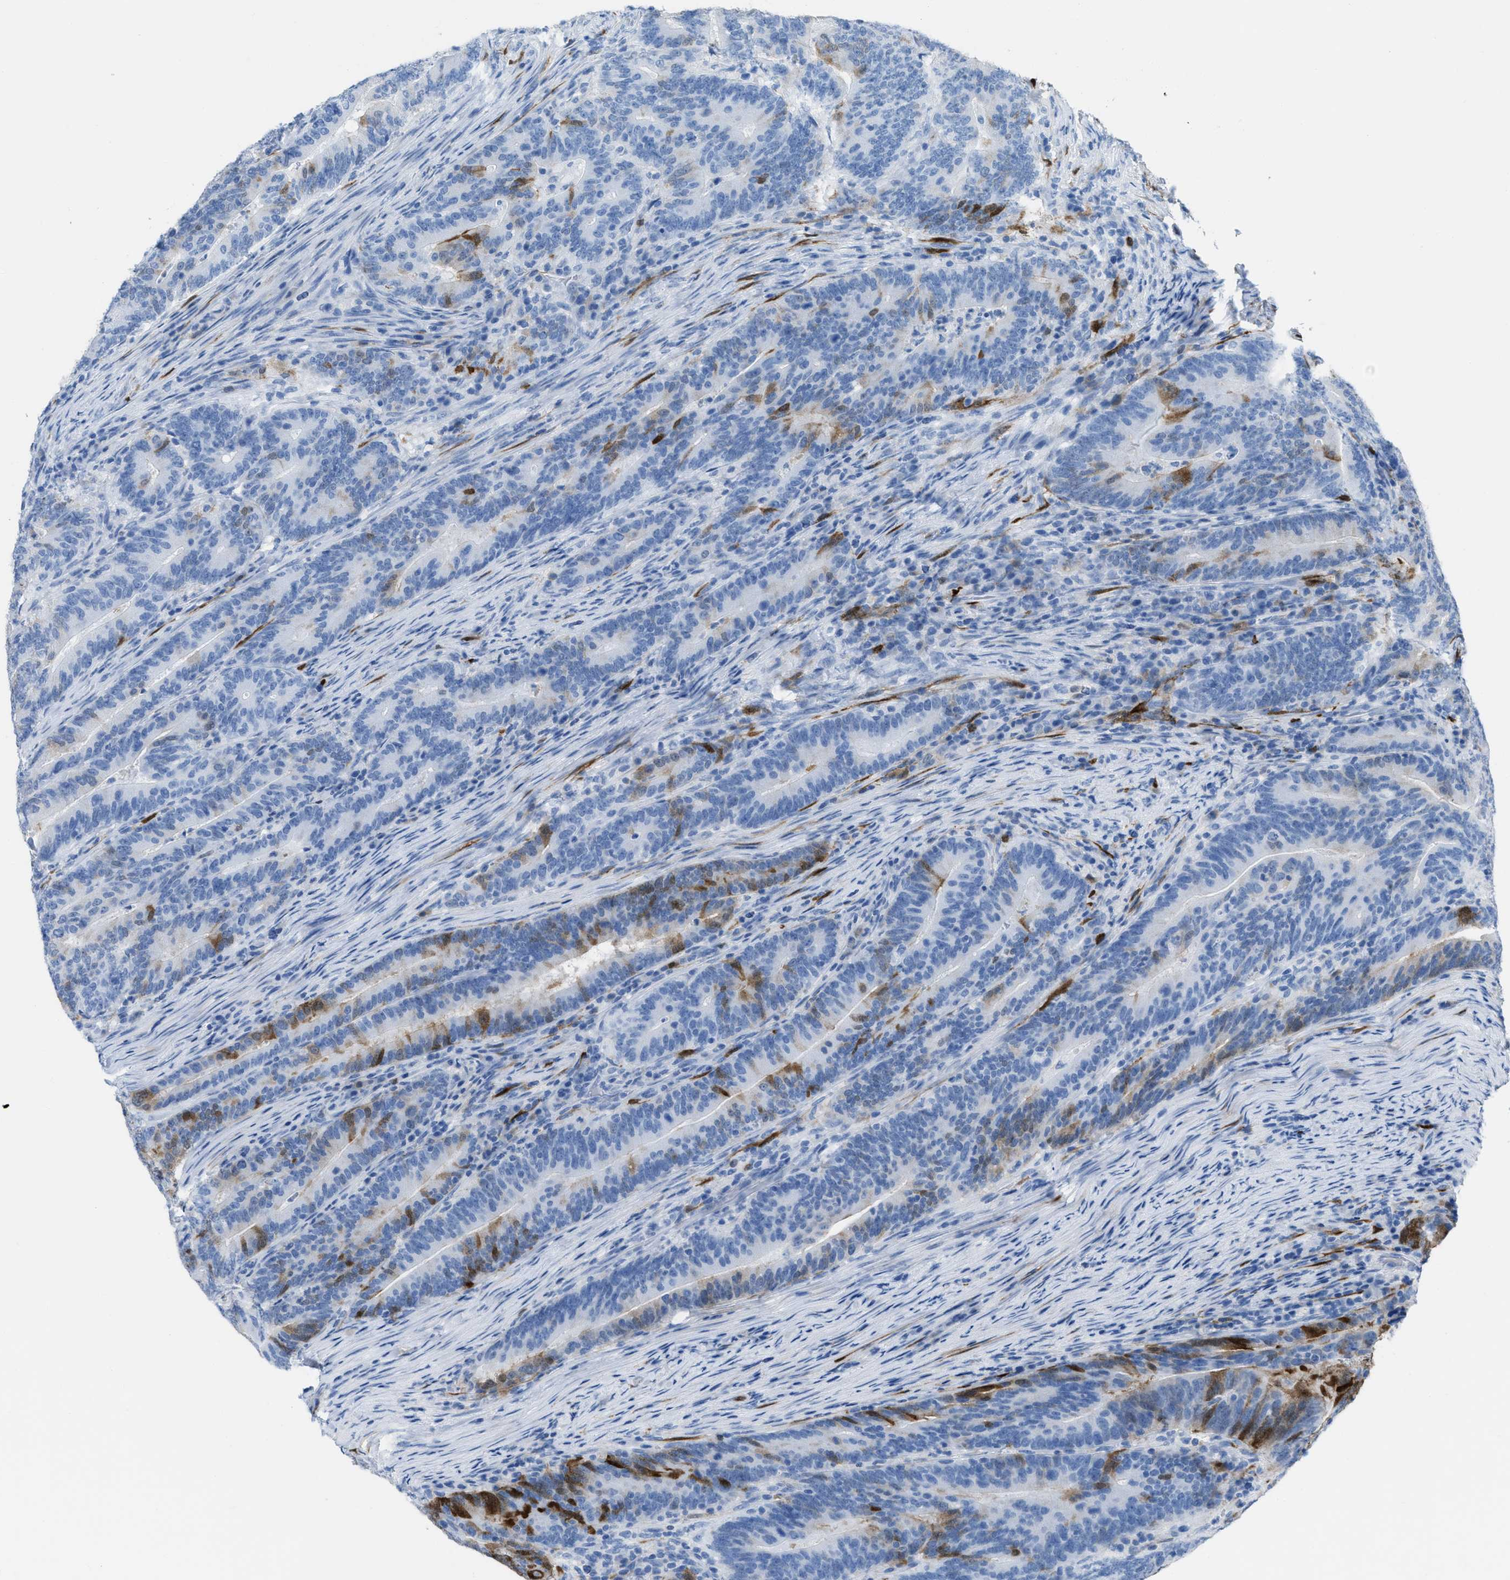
{"staining": {"intensity": "moderate", "quantity": "25%-75%", "location": "cytoplasmic/membranous,nuclear"}, "tissue": "colorectal cancer", "cell_type": "Tumor cells", "image_type": "cancer", "snomed": [{"axis": "morphology", "description": "Adenocarcinoma, NOS"}, {"axis": "topography", "description": "Colon"}], "caption": "Protein expression analysis of colorectal adenocarcinoma displays moderate cytoplasmic/membranous and nuclear expression in about 25%-75% of tumor cells.", "gene": "CDKN2A", "patient": {"sex": "female", "age": 66}}